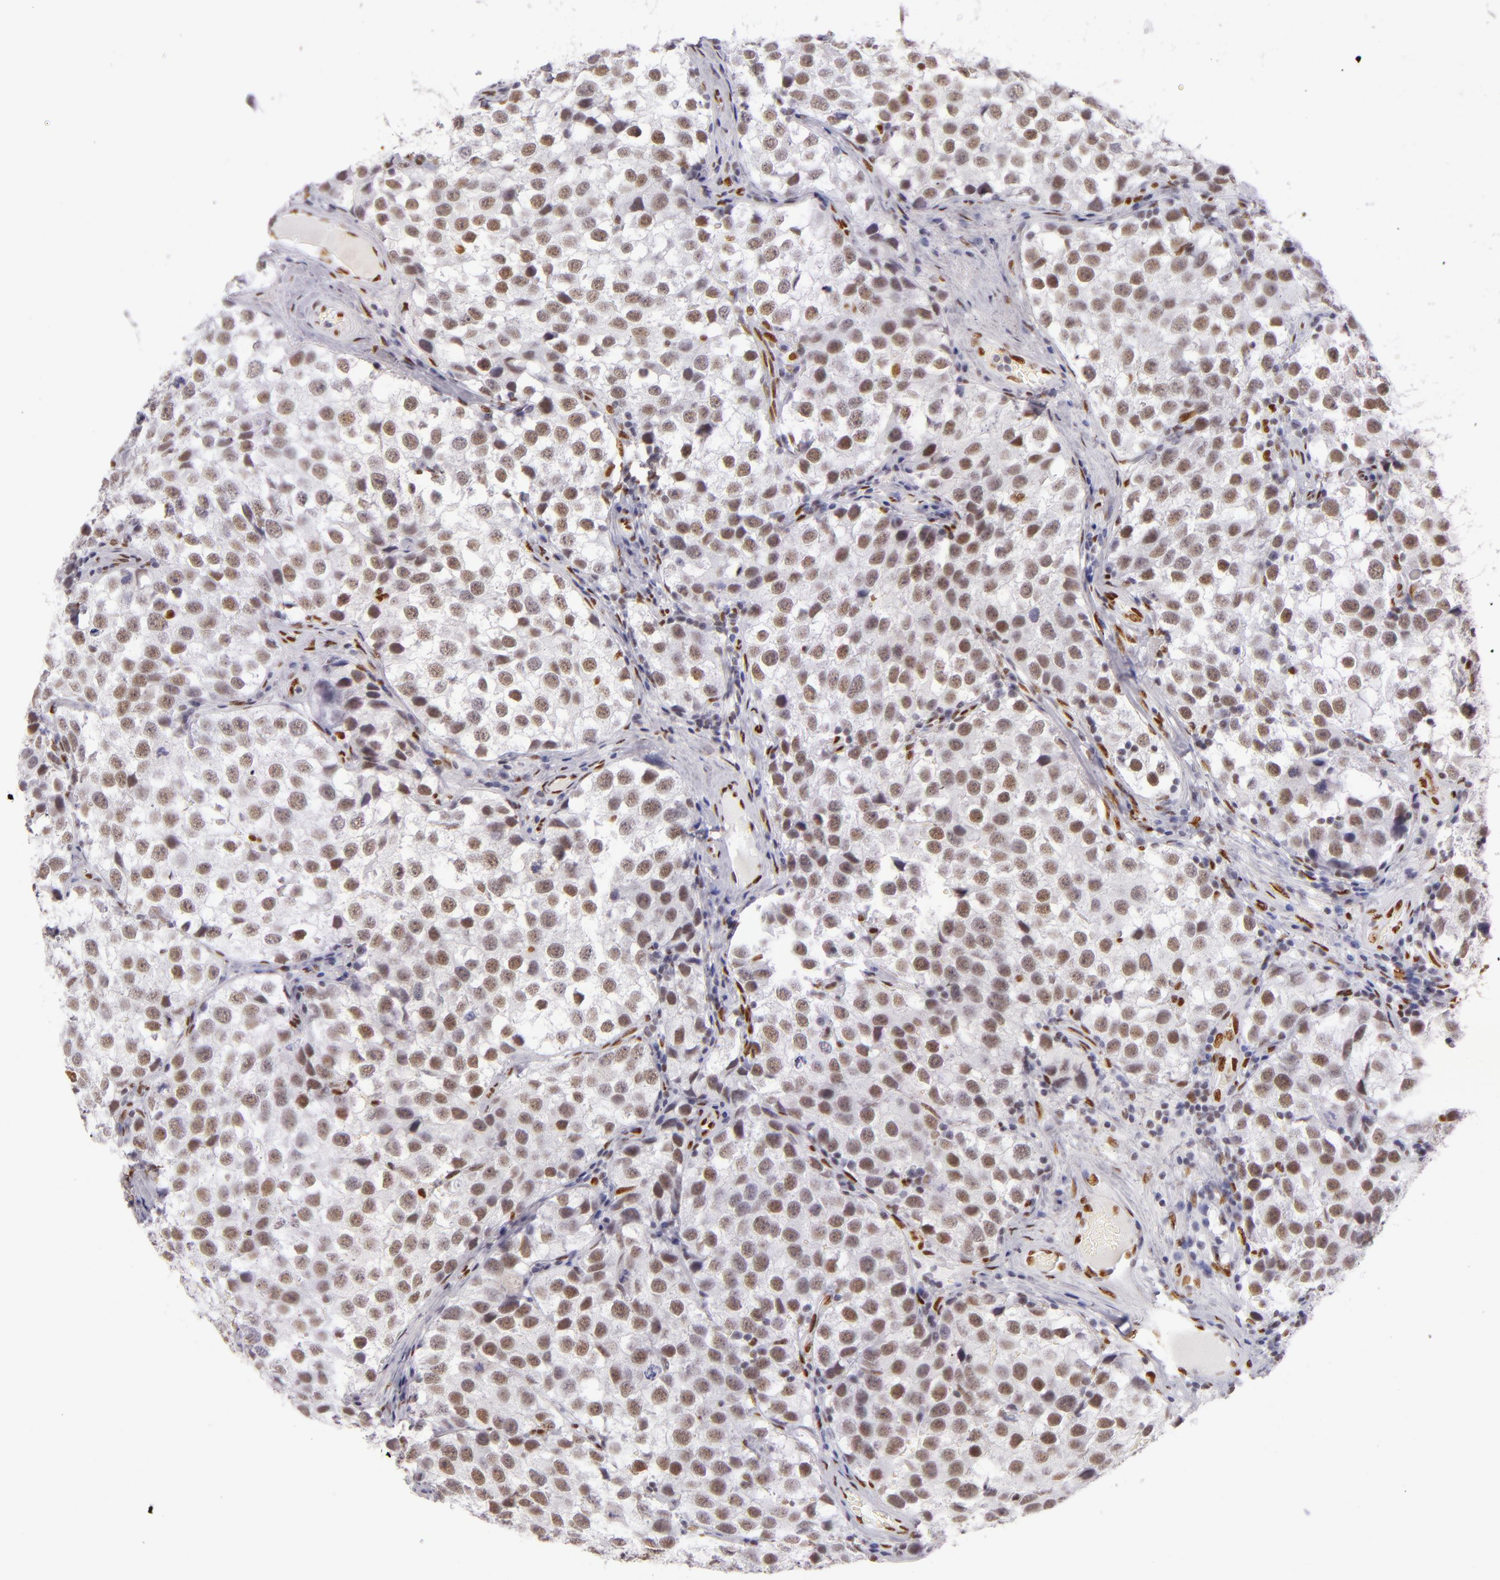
{"staining": {"intensity": "moderate", "quantity": ">75%", "location": "nuclear"}, "tissue": "testis cancer", "cell_type": "Tumor cells", "image_type": "cancer", "snomed": [{"axis": "morphology", "description": "Seminoma, NOS"}, {"axis": "topography", "description": "Testis"}], "caption": "Human testis cancer (seminoma) stained with a brown dye shows moderate nuclear positive staining in approximately >75% of tumor cells.", "gene": "TOP3A", "patient": {"sex": "male", "age": 39}}